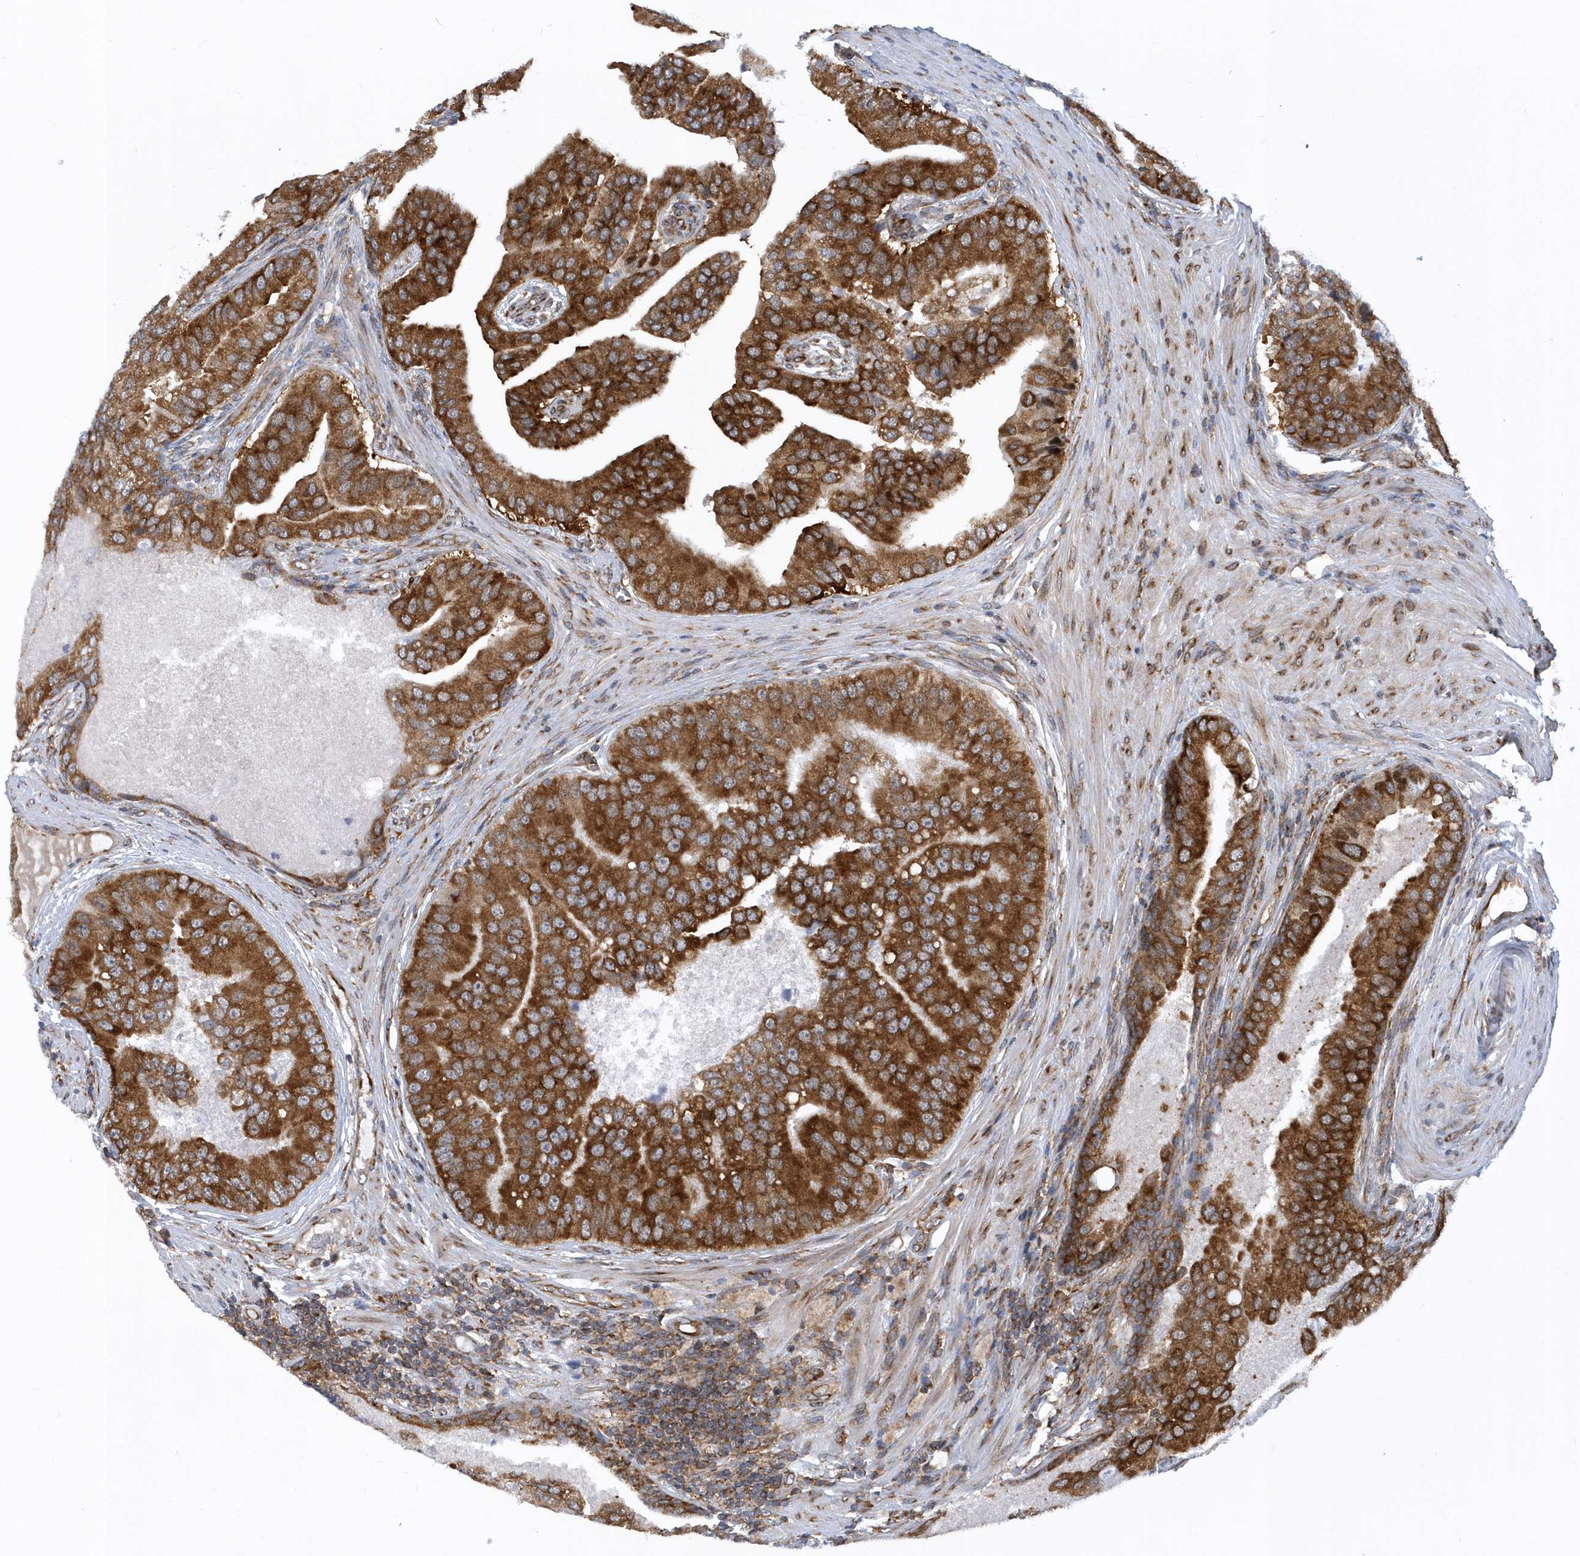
{"staining": {"intensity": "strong", "quantity": ">75%", "location": "cytoplasmic/membranous"}, "tissue": "prostate cancer", "cell_type": "Tumor cells", "image_type": "cancer", "snomed": [{"axis": "morphology", "description": "Adenocarcinoma, High grade"}, {"axis": "topography", "description": "Prostate"}], "caption": "Immunohistochemistry of prostate high-grade adenocarcinoma shows high levels of strong cytoplasmic/membranous positivity in about >75% of tumor cells.", "gene": "PHF1", "patient": {"sex": "male", "age": 70}}